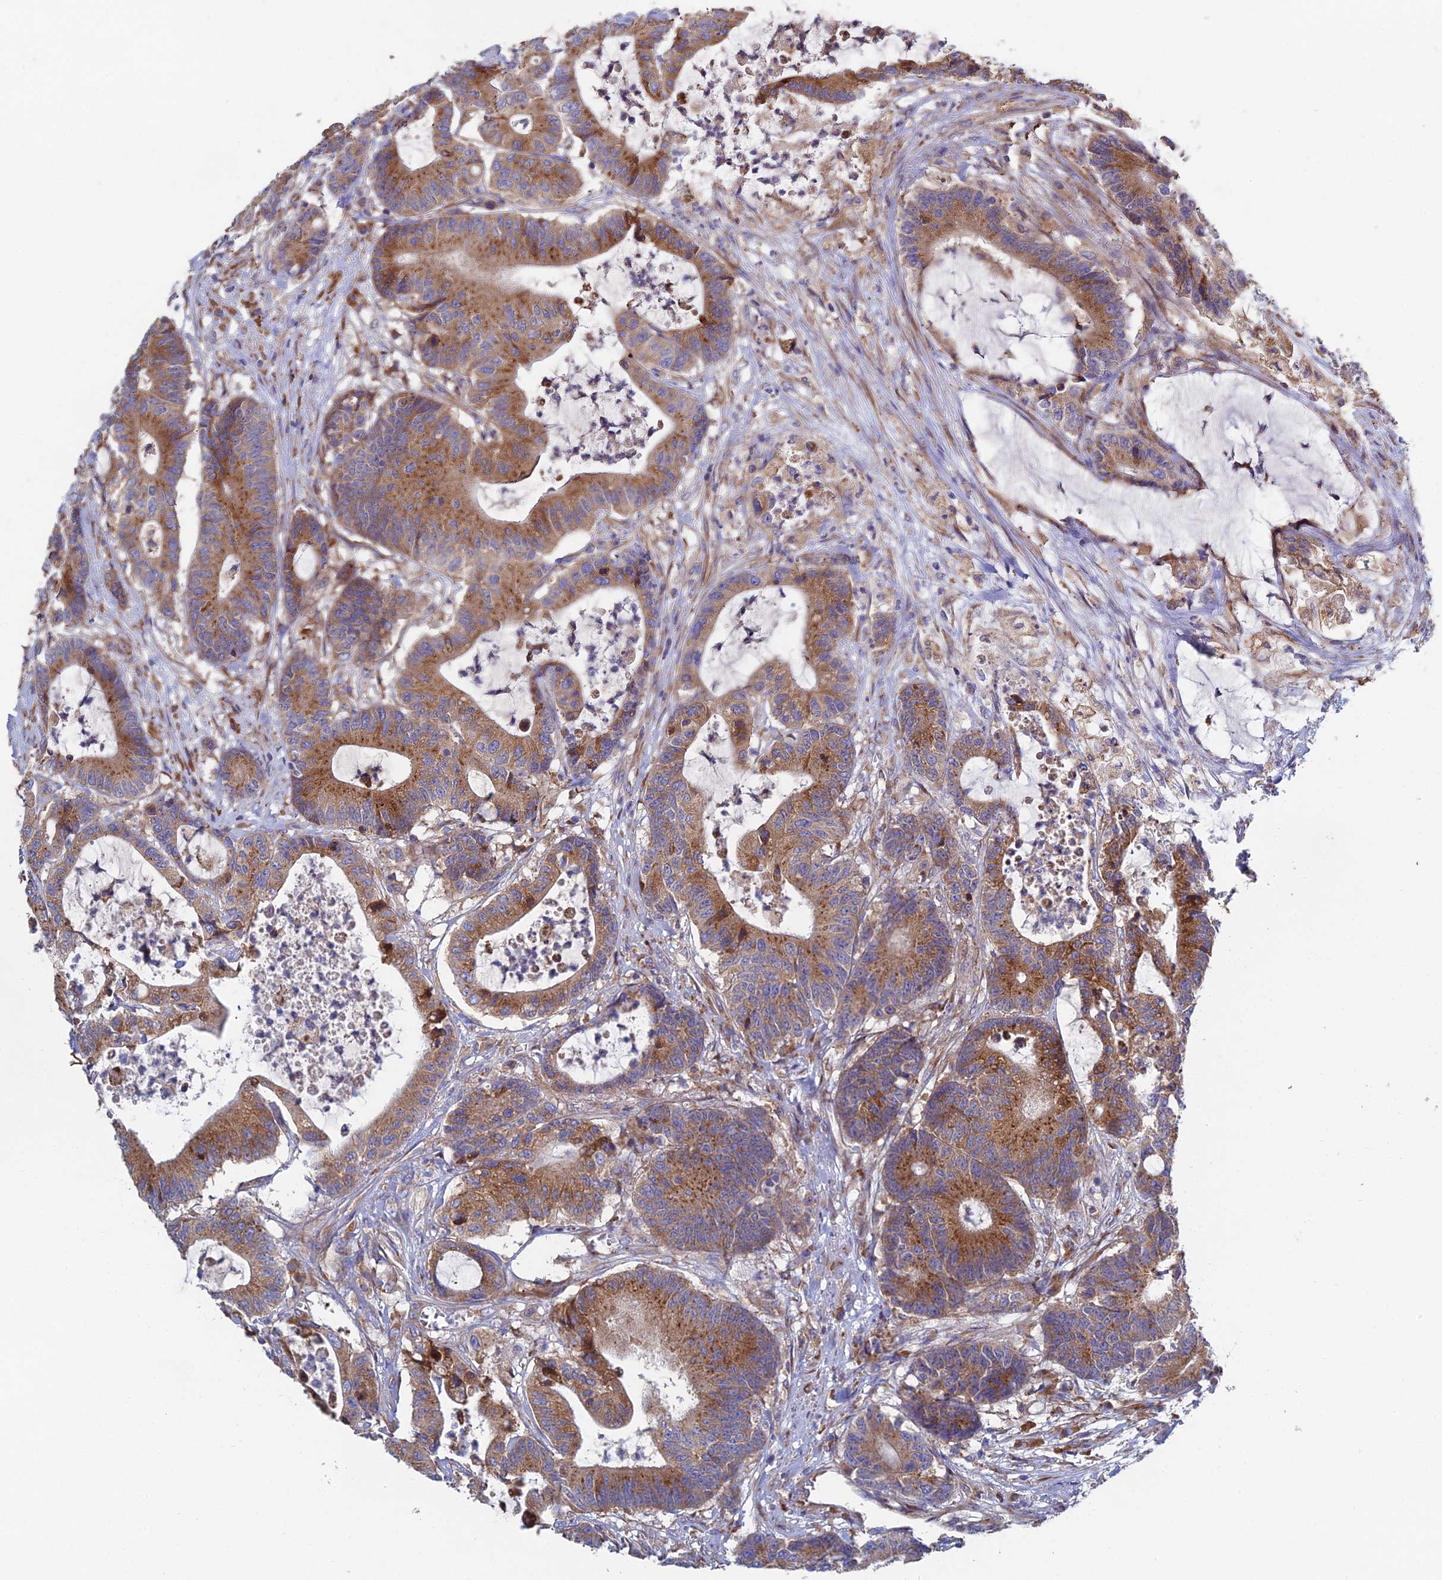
{"staining": {"intensity": "moderate", "quantity": ">75%", "location": "cytoplasmic/membranous"}, "tissue": "colorectal cancer", "cell_type": "Tumor cells", "image_type": "cancer", "snomed": [{"axis": "morphology", "description": "Adenocarcinoma, NOS"}, {"axis": "topography", "description": "Colon"}], "caption": "A histopathology image of colorectal cancer (adenocarcinoma) stained for a protein demonstrates moderate cytoplasmic/membranous brown staining in tumor cells.", "gene": "CLCN3", "patient": {"sex": "female", "age": 84}}